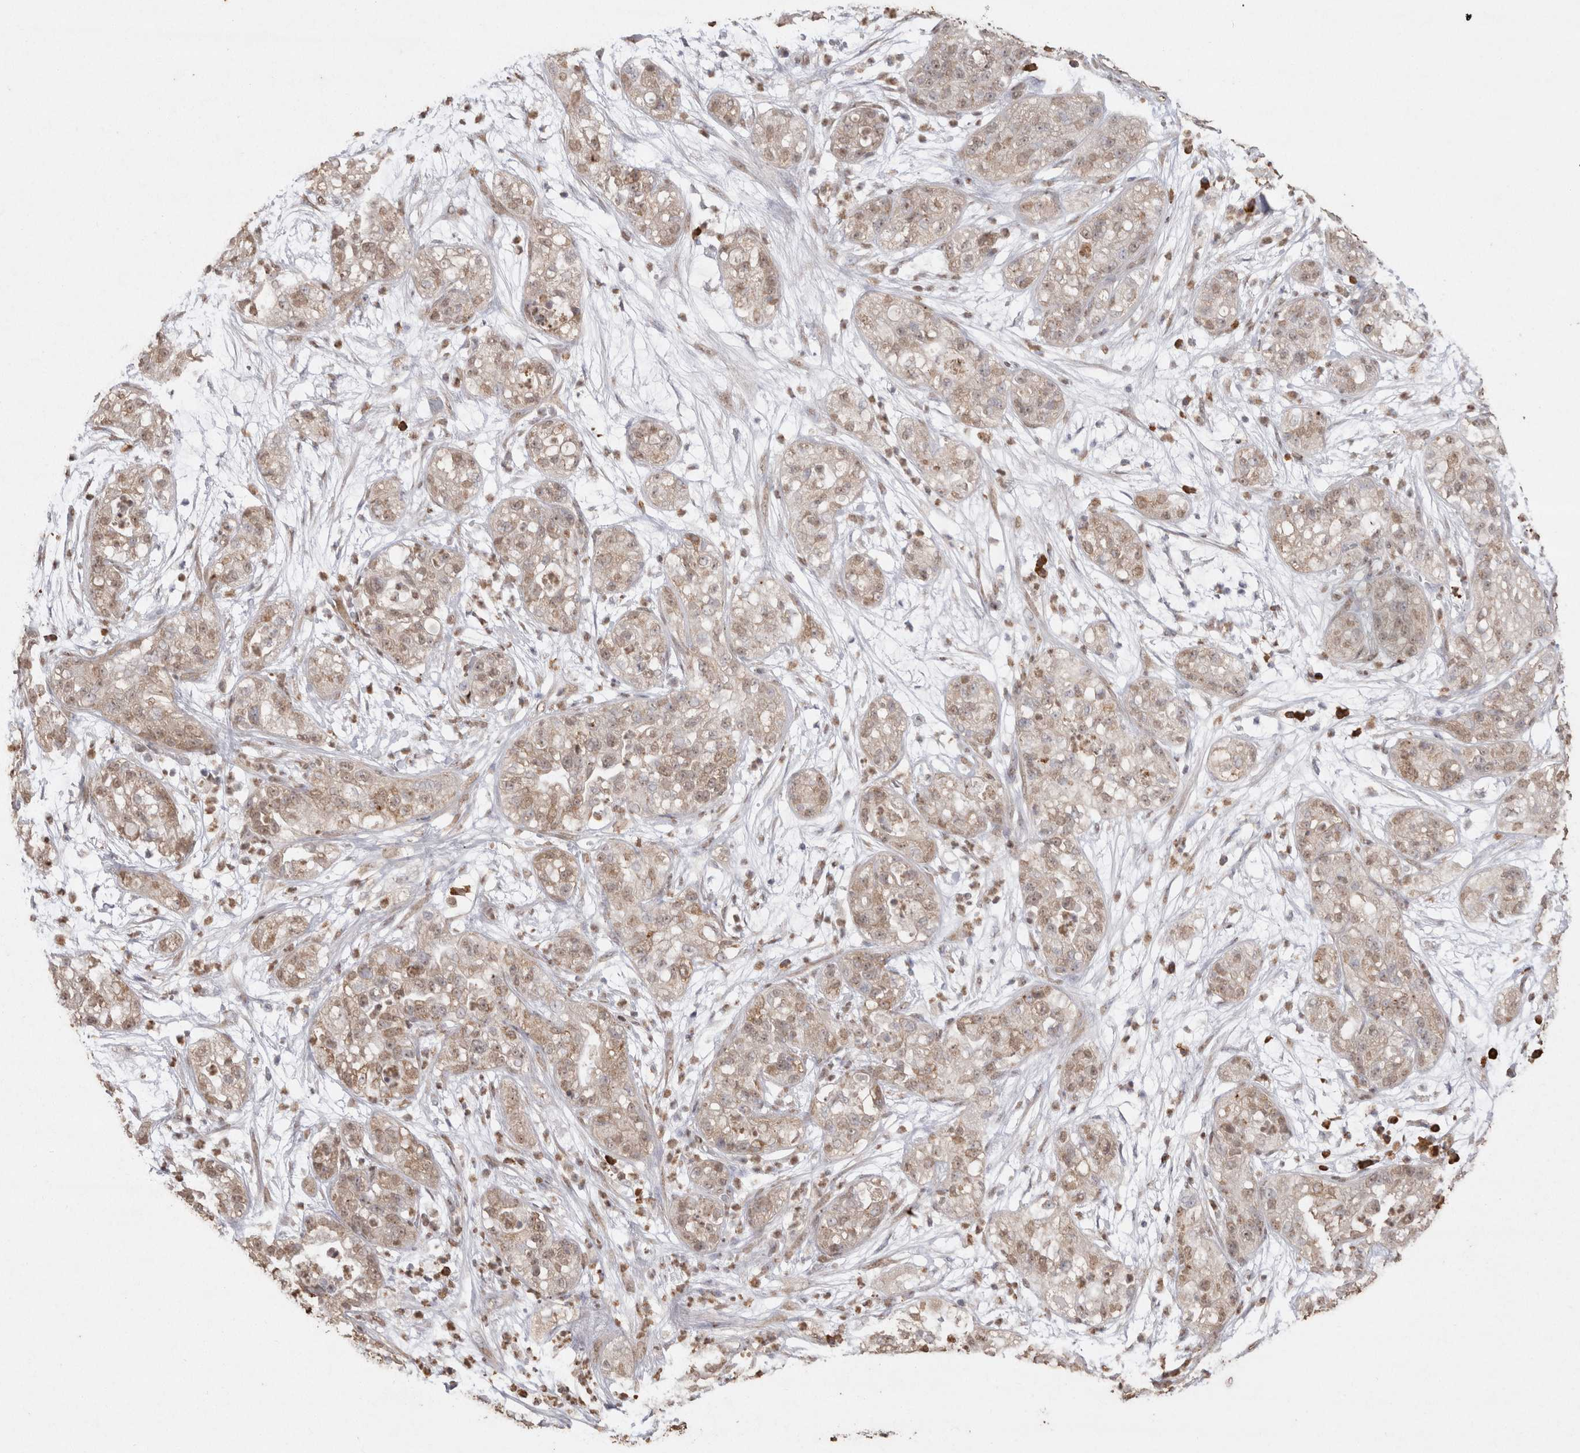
{"staining": {"intensity": "weak", "quantity": ">75%", "location": "cytoplasmic/membranous,nuclear"}, "tissue": "pancreatic cancer", "cell_type": "Tumor cells", "image_type": "cancer", "snomed": [{"axis": "morphology", "description": "Adenocarcinoma, NOS"}, {"axis": "topography", "description": "Pancreas"}], "caption": "Pancreatic cancer tissue shows weak cytoplasmic/membranous and nuclear expression in approximately >75% of tumor cells", "gene": "CRELD2", "patient": {"sex": "female", "age": 78}}